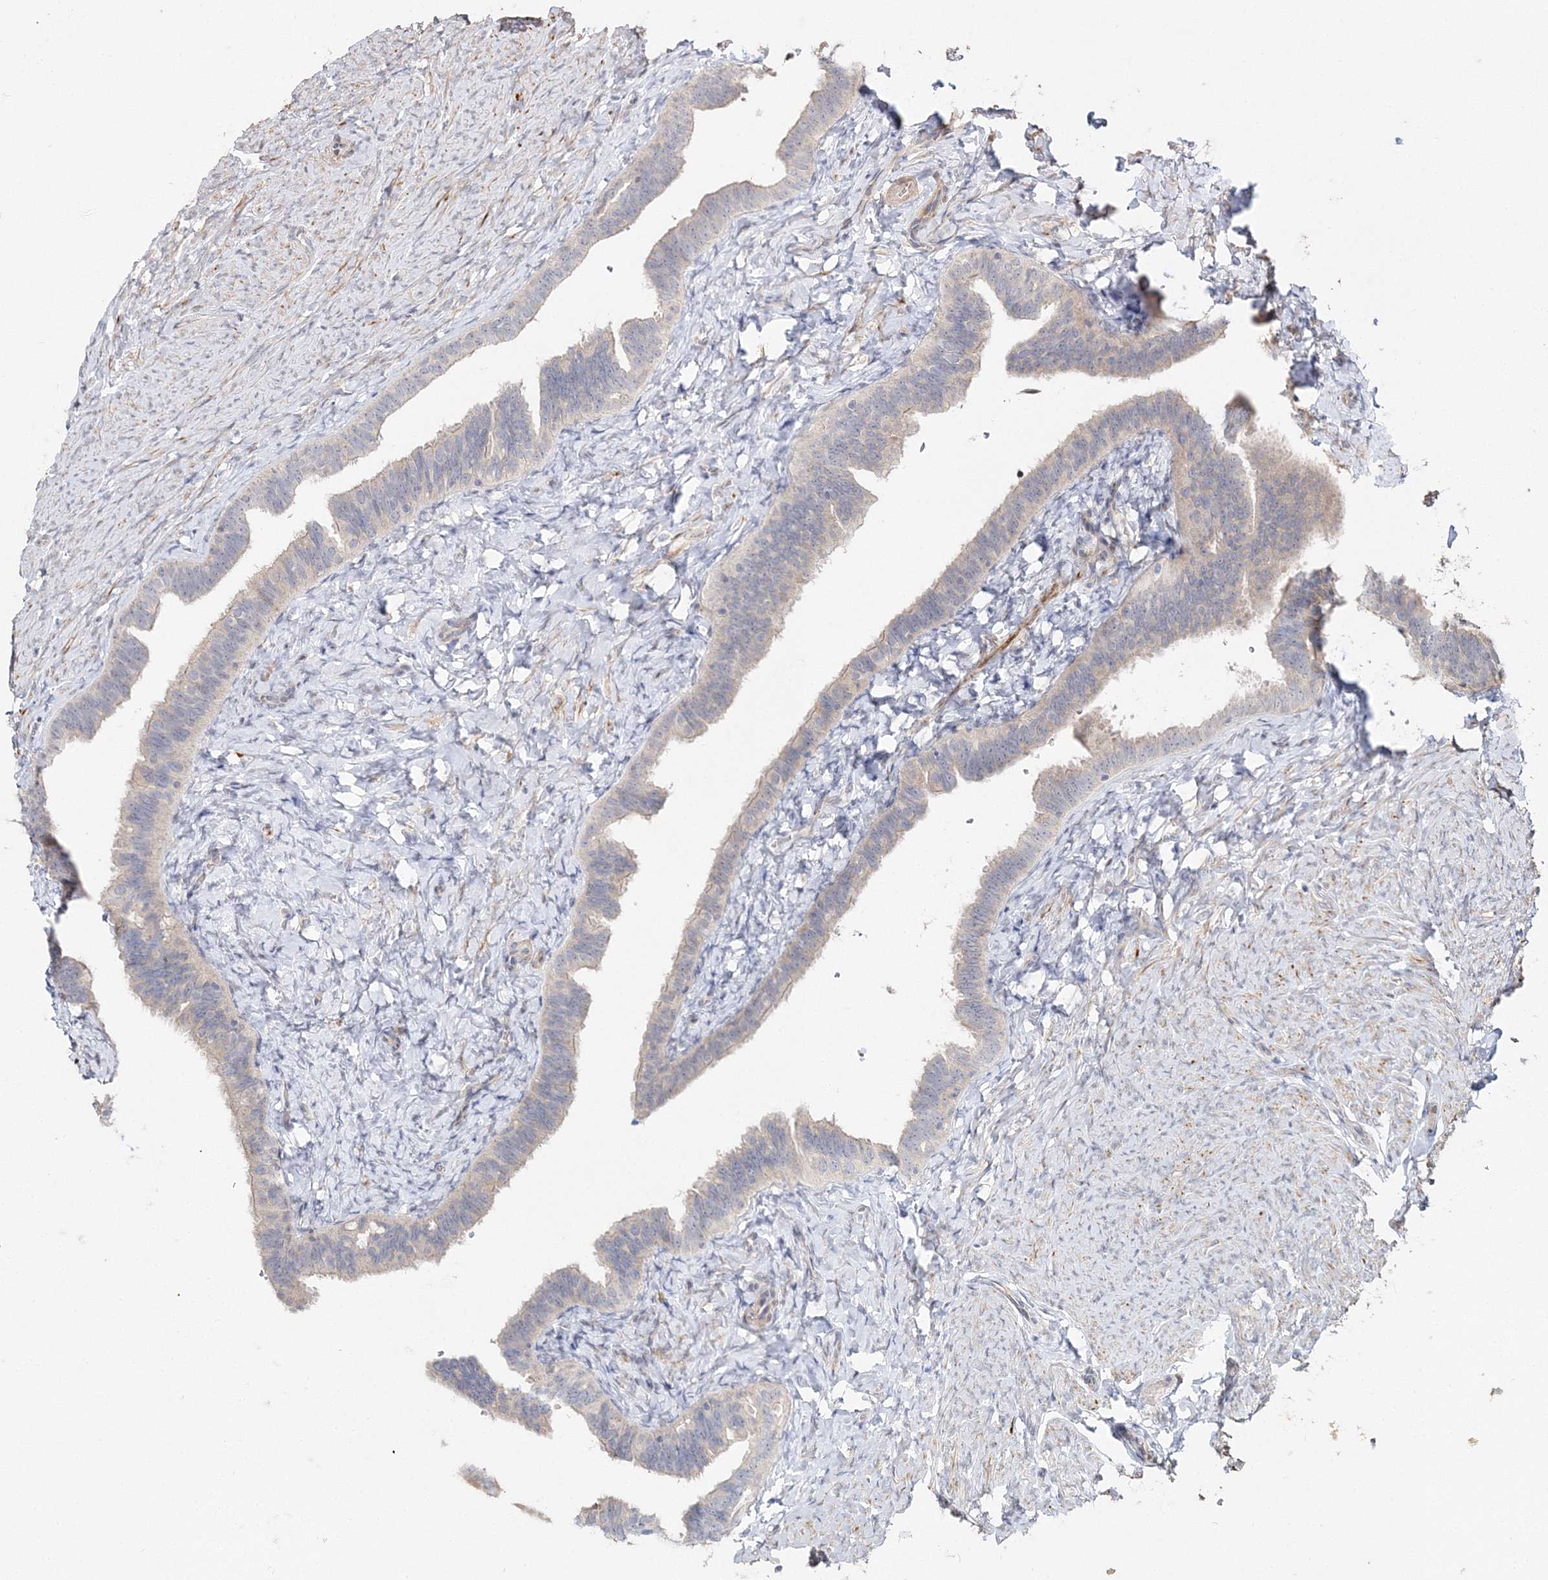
{"staining": {"intensity": "negative", "quantity": "none", "location": "none"}, "tissue": "fallopian tube", "cell_type": "Glandular cells", "image_type": "normal", "snomed": [{"axis": "morphology", "description": "Normal tissue, NOS"}, {"axis": "topography", "description": "Fallopian tube"}], "caption": "Histopathology image shows no protein positivity in glandular cells of benign fallopian tube. (IHC, brightfield microscopy, high magnification).", "gene": "GJB5", "patient": {"sex": "female", "age": 39}}